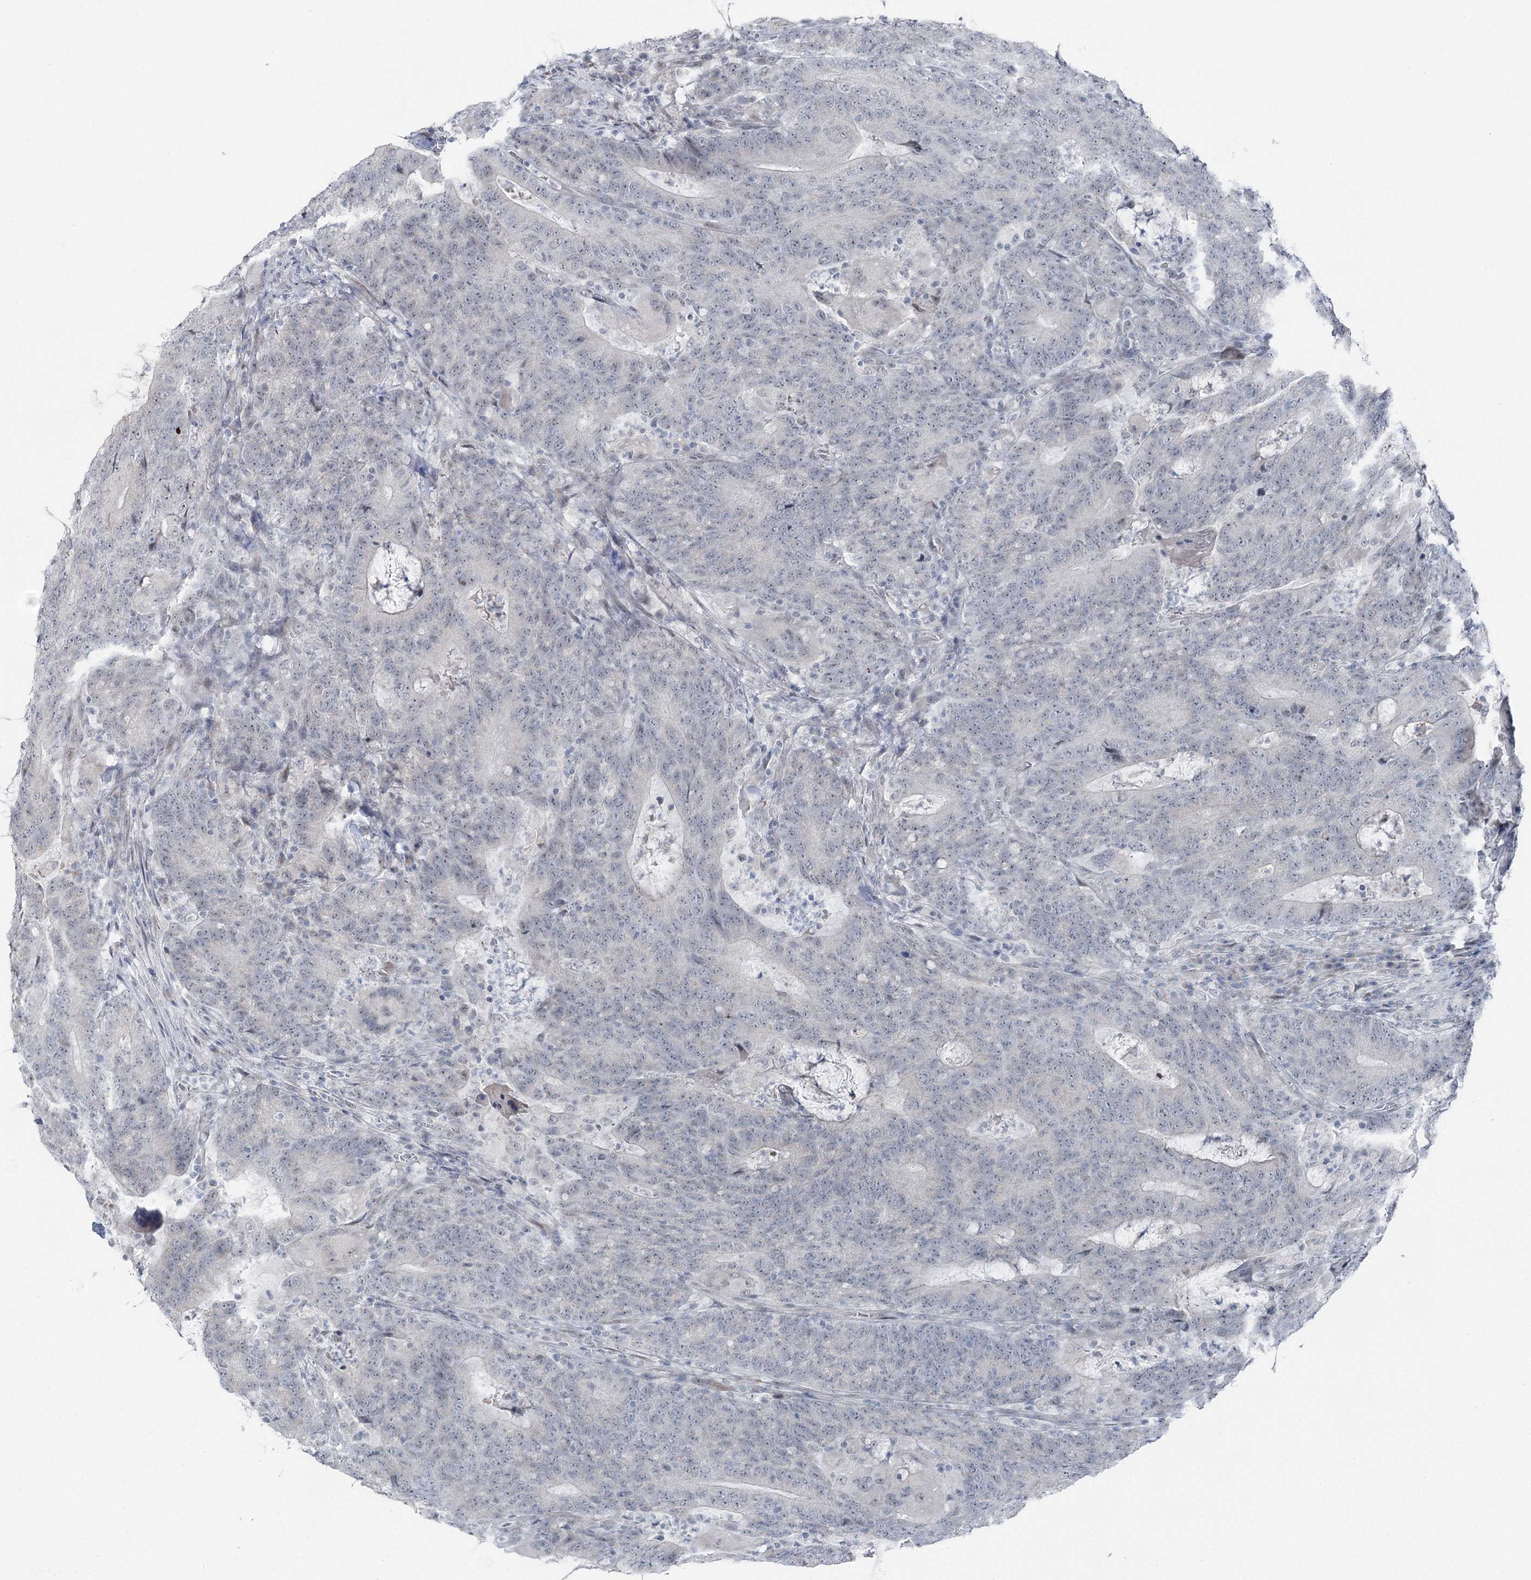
{"staining": {"intensity": "negative", "quantity": "none", "location": "none"}, "tissue": "colorectal cancer", "cell_type": "Tumor cells", "image_type": "cancer", "snomed": [{"axis": "morphology", "description": "Normal tissue, NOS"}, {"axis": "morphology", "description": "Adenocarcinoma, NOS"}, {"axis": "topography", "description": "Colon"}], "caption": "Immunohistochemical staining of colorectal cancer exhibits no significant expression in tumor cells.", "gene": "STEEP1", "patient": {"sex": "female", "age": 75}}